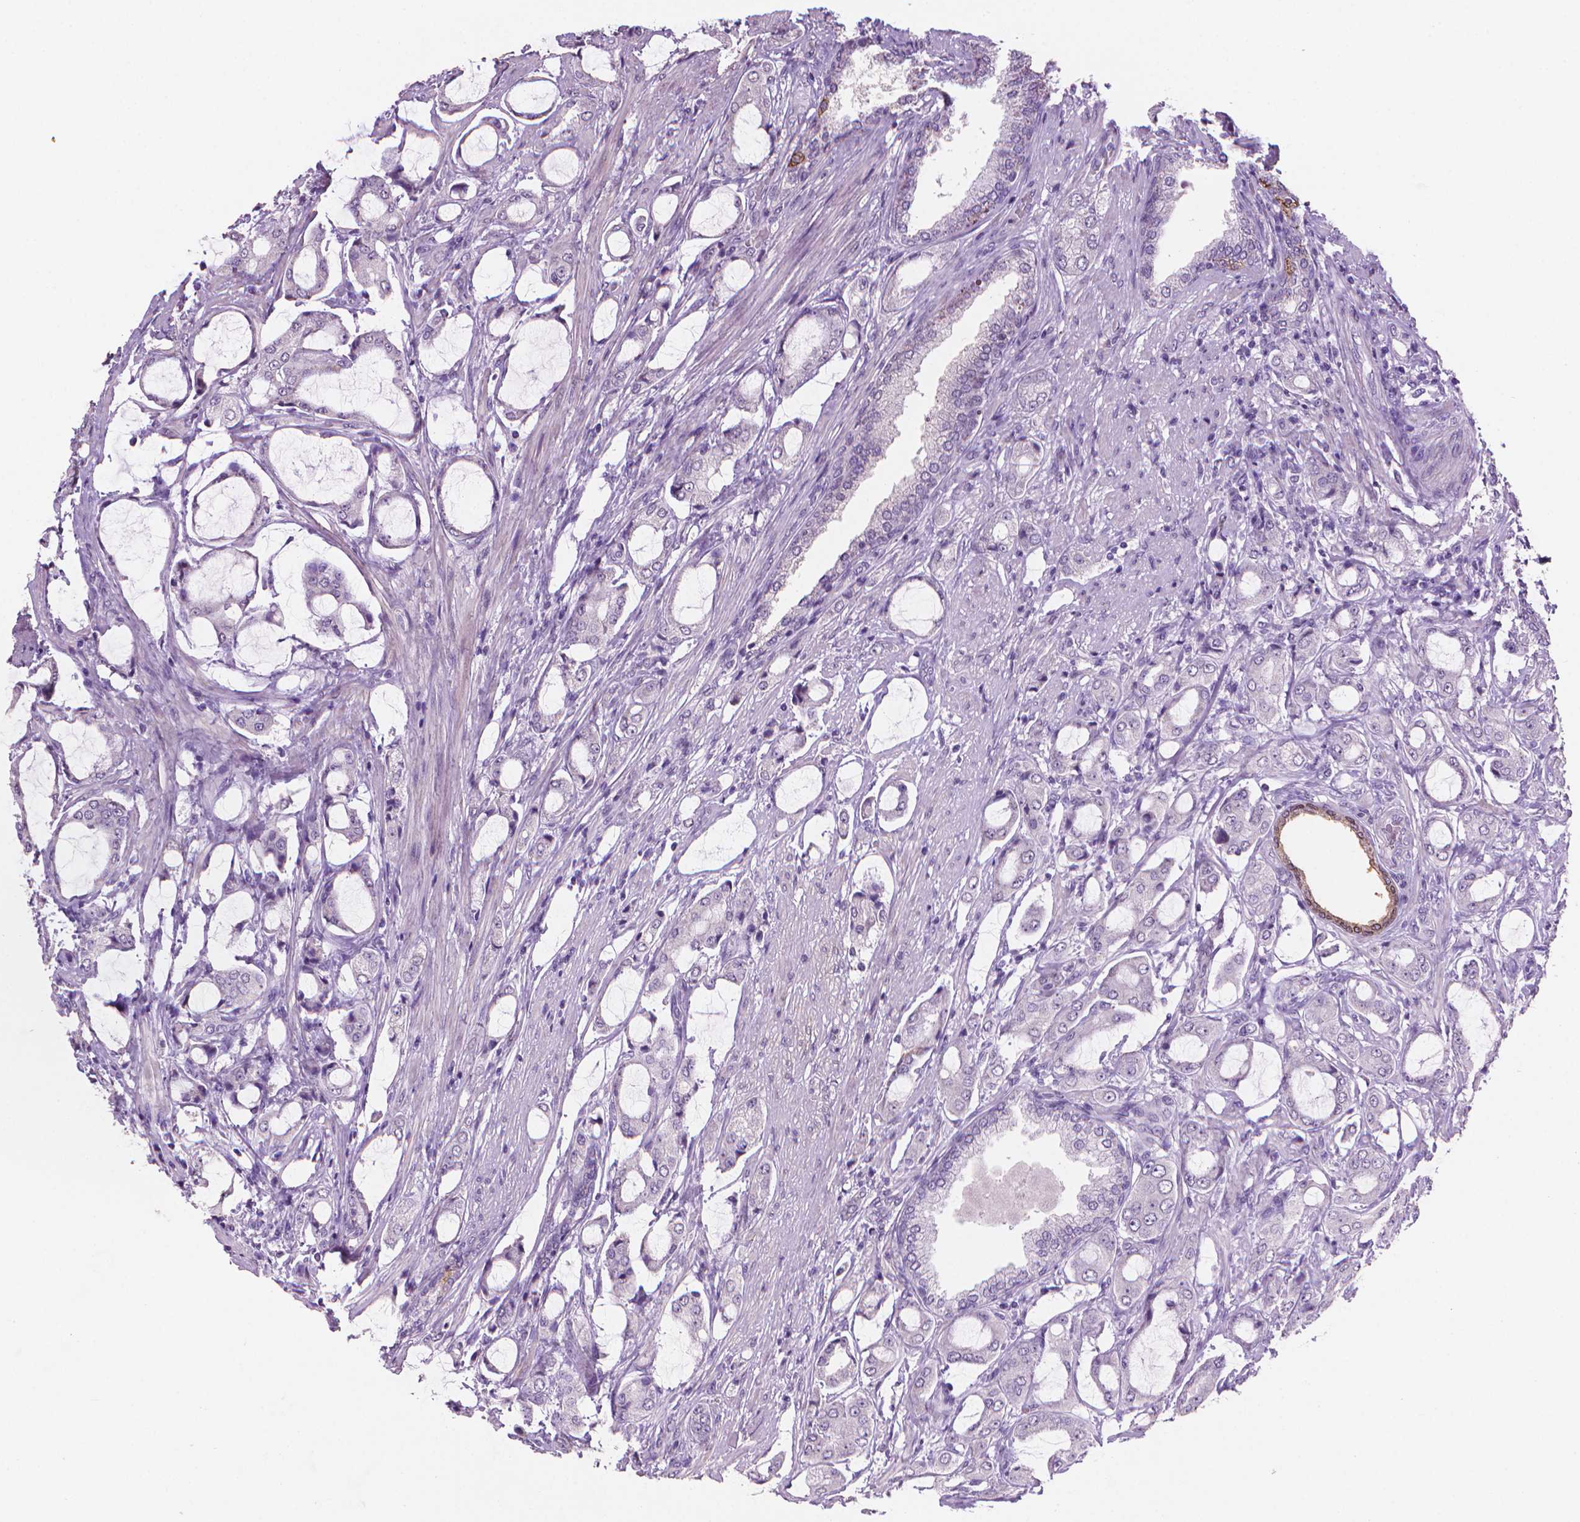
{"staining": {"intensity": "negative", "quantity": "none", "location": "none"}, "tissue": "prostate cancer", "cell_type": "Tumor cells", "image_type": "cancer", "snomed": [{"axis": "morphology", "description": "Adenocarcinoma, NOS"}, {"axis": "topography", "description": "Prostate"}], "caption": "Image shows no significant protein expression in tumor cells of prostate cancer.", "gene": "MUC1", "patient": {"sex": "male", "age": 63}}